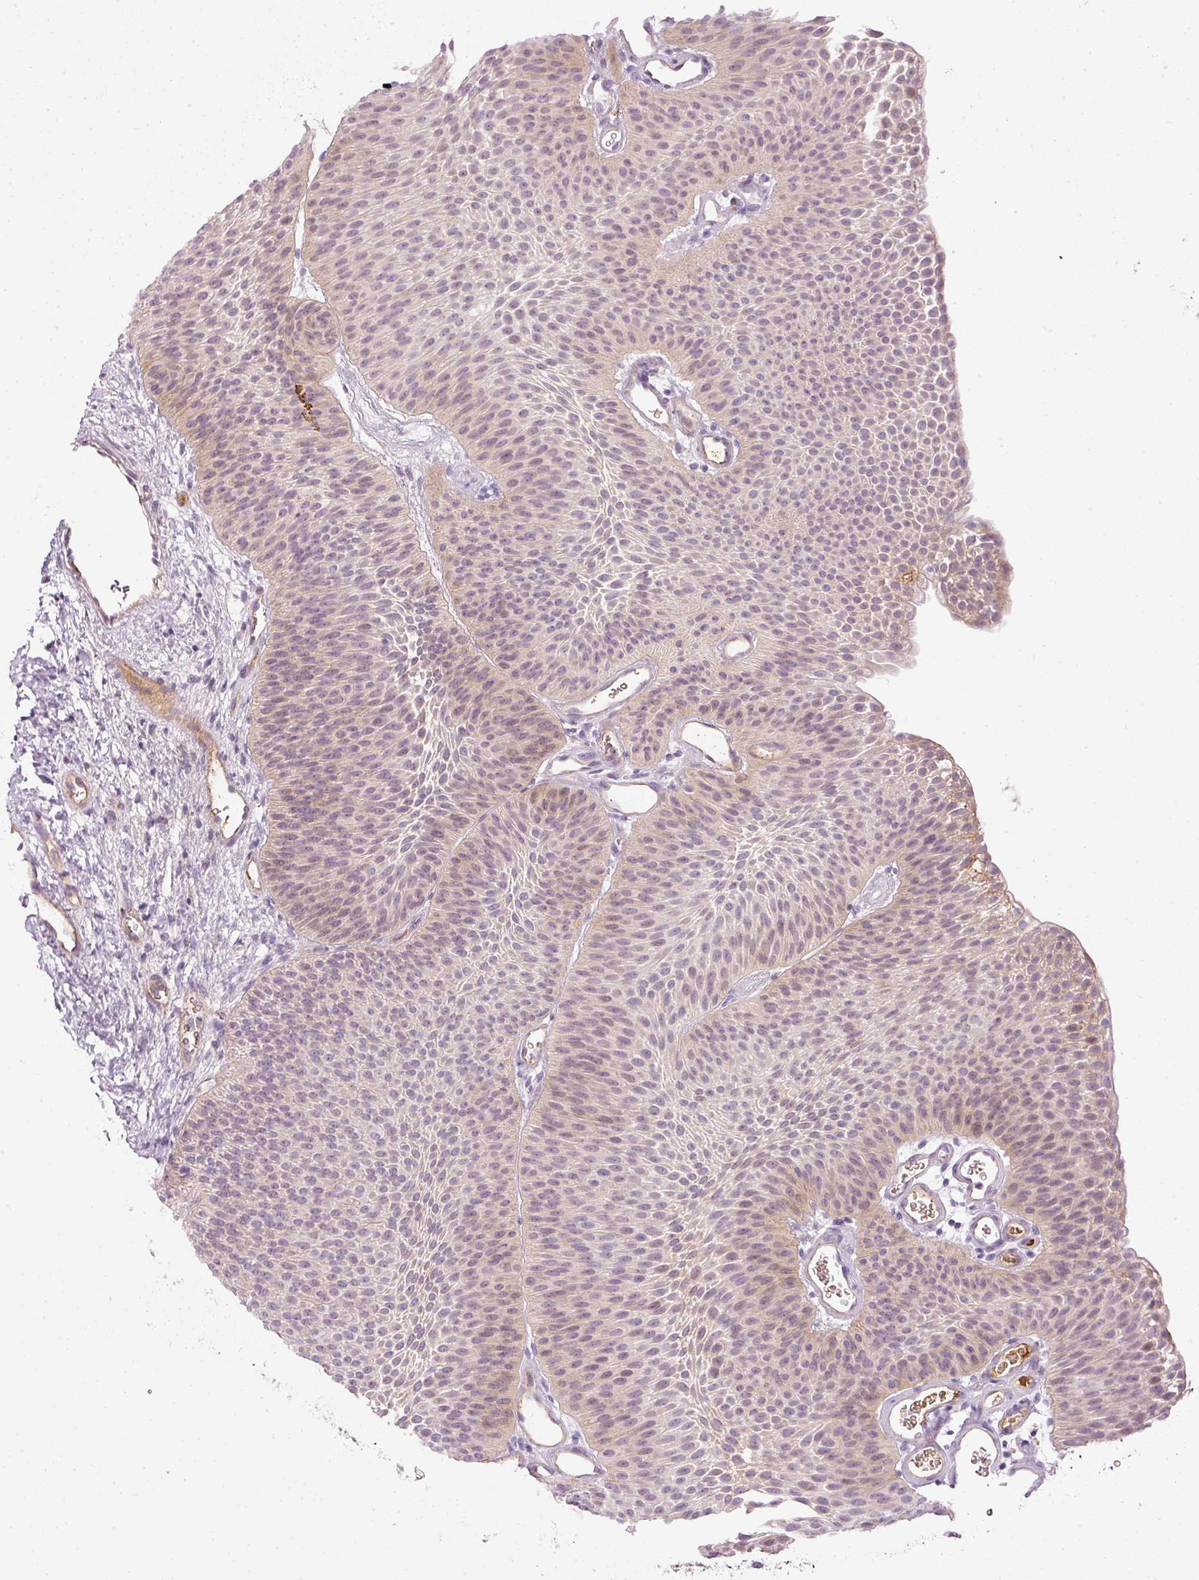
{"staining": {"intensity": "weak", "quantity": "25%-75%", "location": "cytoplasmic/membranous"}, "tissue": "urothelial cancer", "cell_type": "Tumor cells", "image_type": "cancer", "snomed": [{"axis": "morphology", "description": "Urothelial carcinoma, Low grade"}, {"axis": "topography", "description": "Urinary bladder"}], "caption": "Weak cytoplasmic/membranous protein staining is present in approximately 25%-75% of tumor cells in urothelial cancer.", "gene": "KPNA5", "patient": {"sex": "female", "age": 60}}